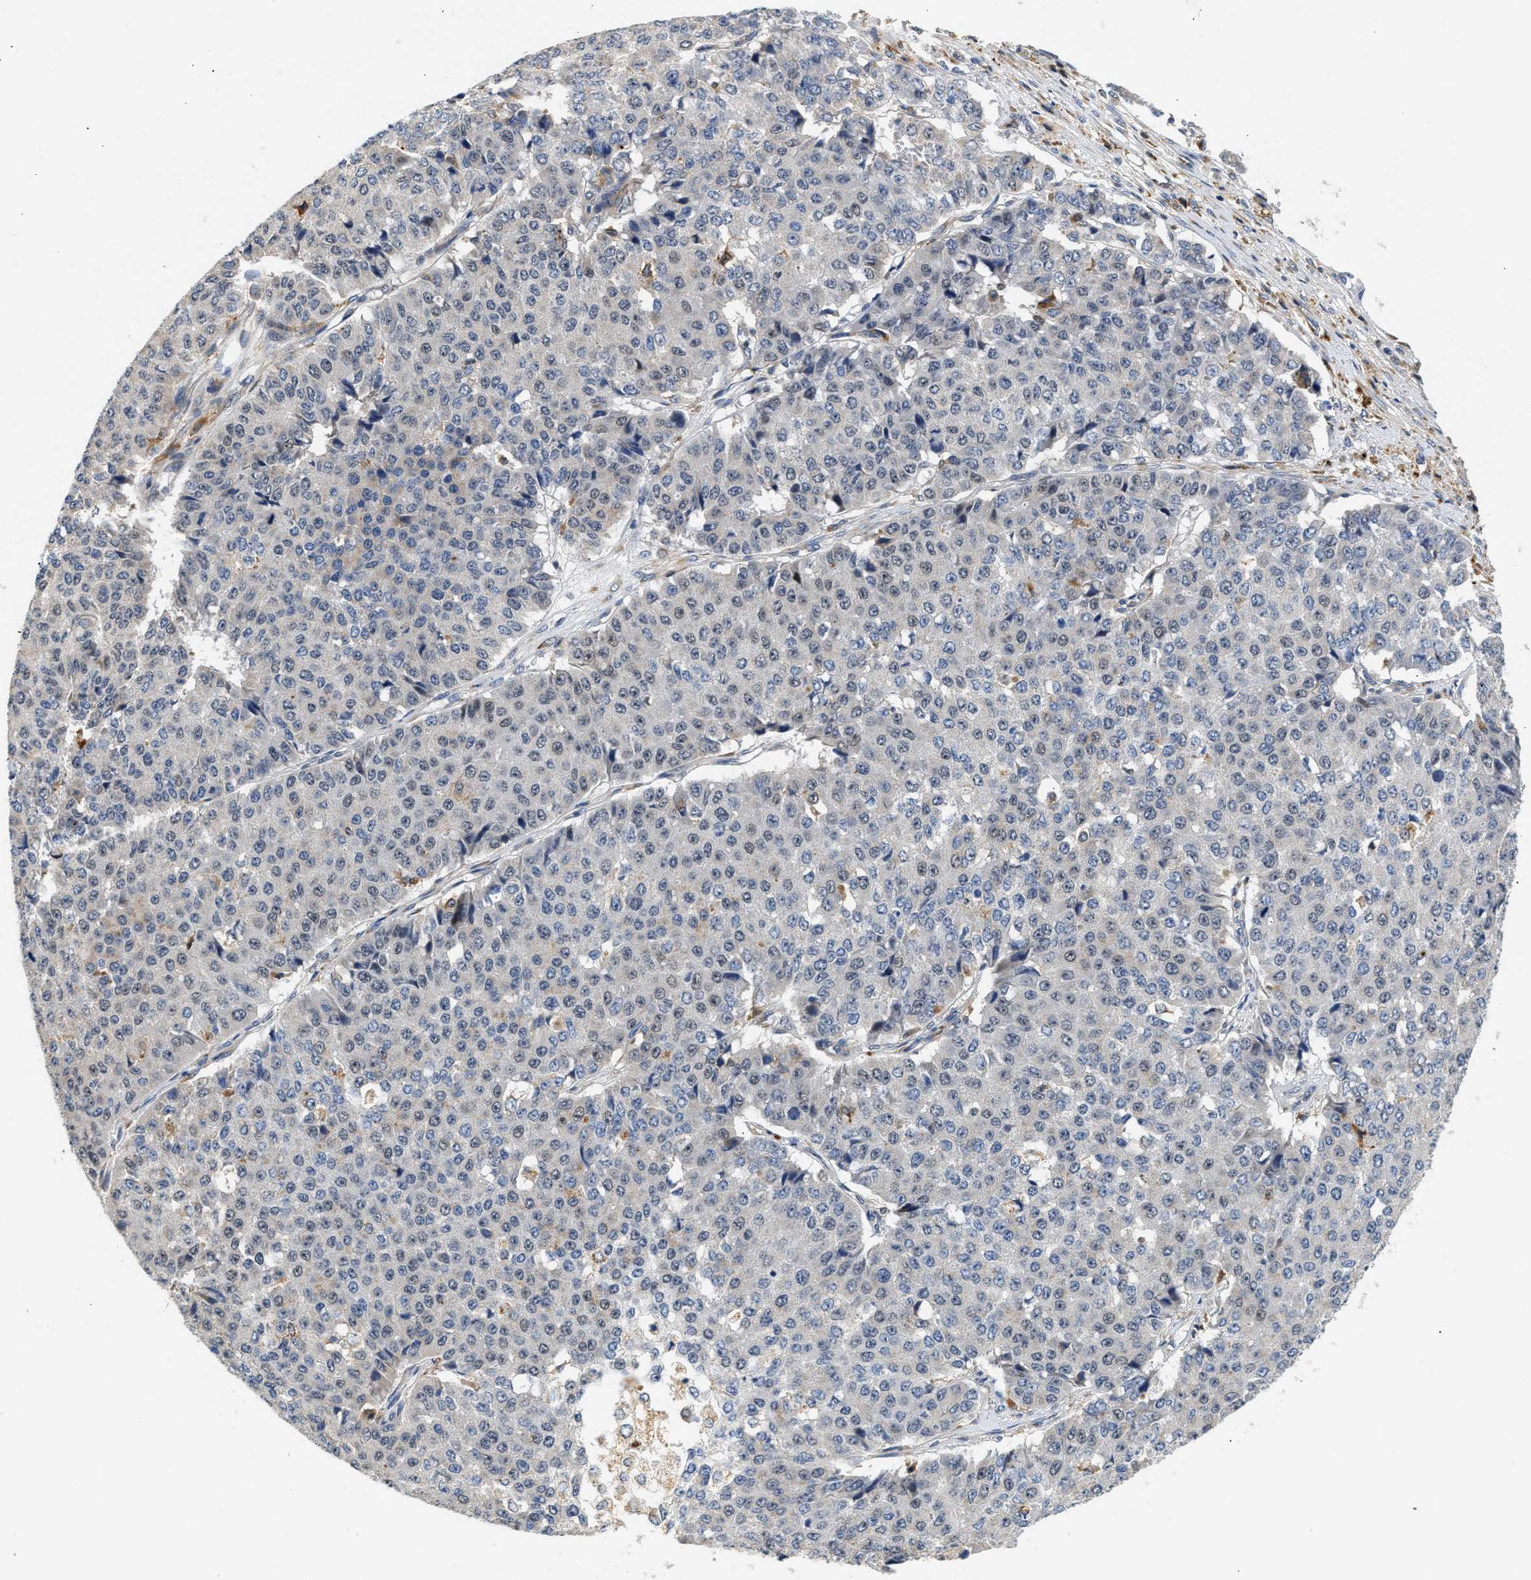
{"staining": {"intensity": "negative", "quantity": "none", "location": "none"}, "tissue": "pancreatic cancer", "cell_type": "Tumor cells", "image_type": "cancer", "snomed": [{"axis": "morphology", "description": "Adenocarcinoma, NOS"}, {"axis": "topography", "description": "Pancreas"}], "caption": "This is an IHC histopathology image of human adenocarcinoma (pancreatic). There is no positivity in tumor cells.", "gene": "PPM1L", "patient": {"sex": "male", "age": 50}}